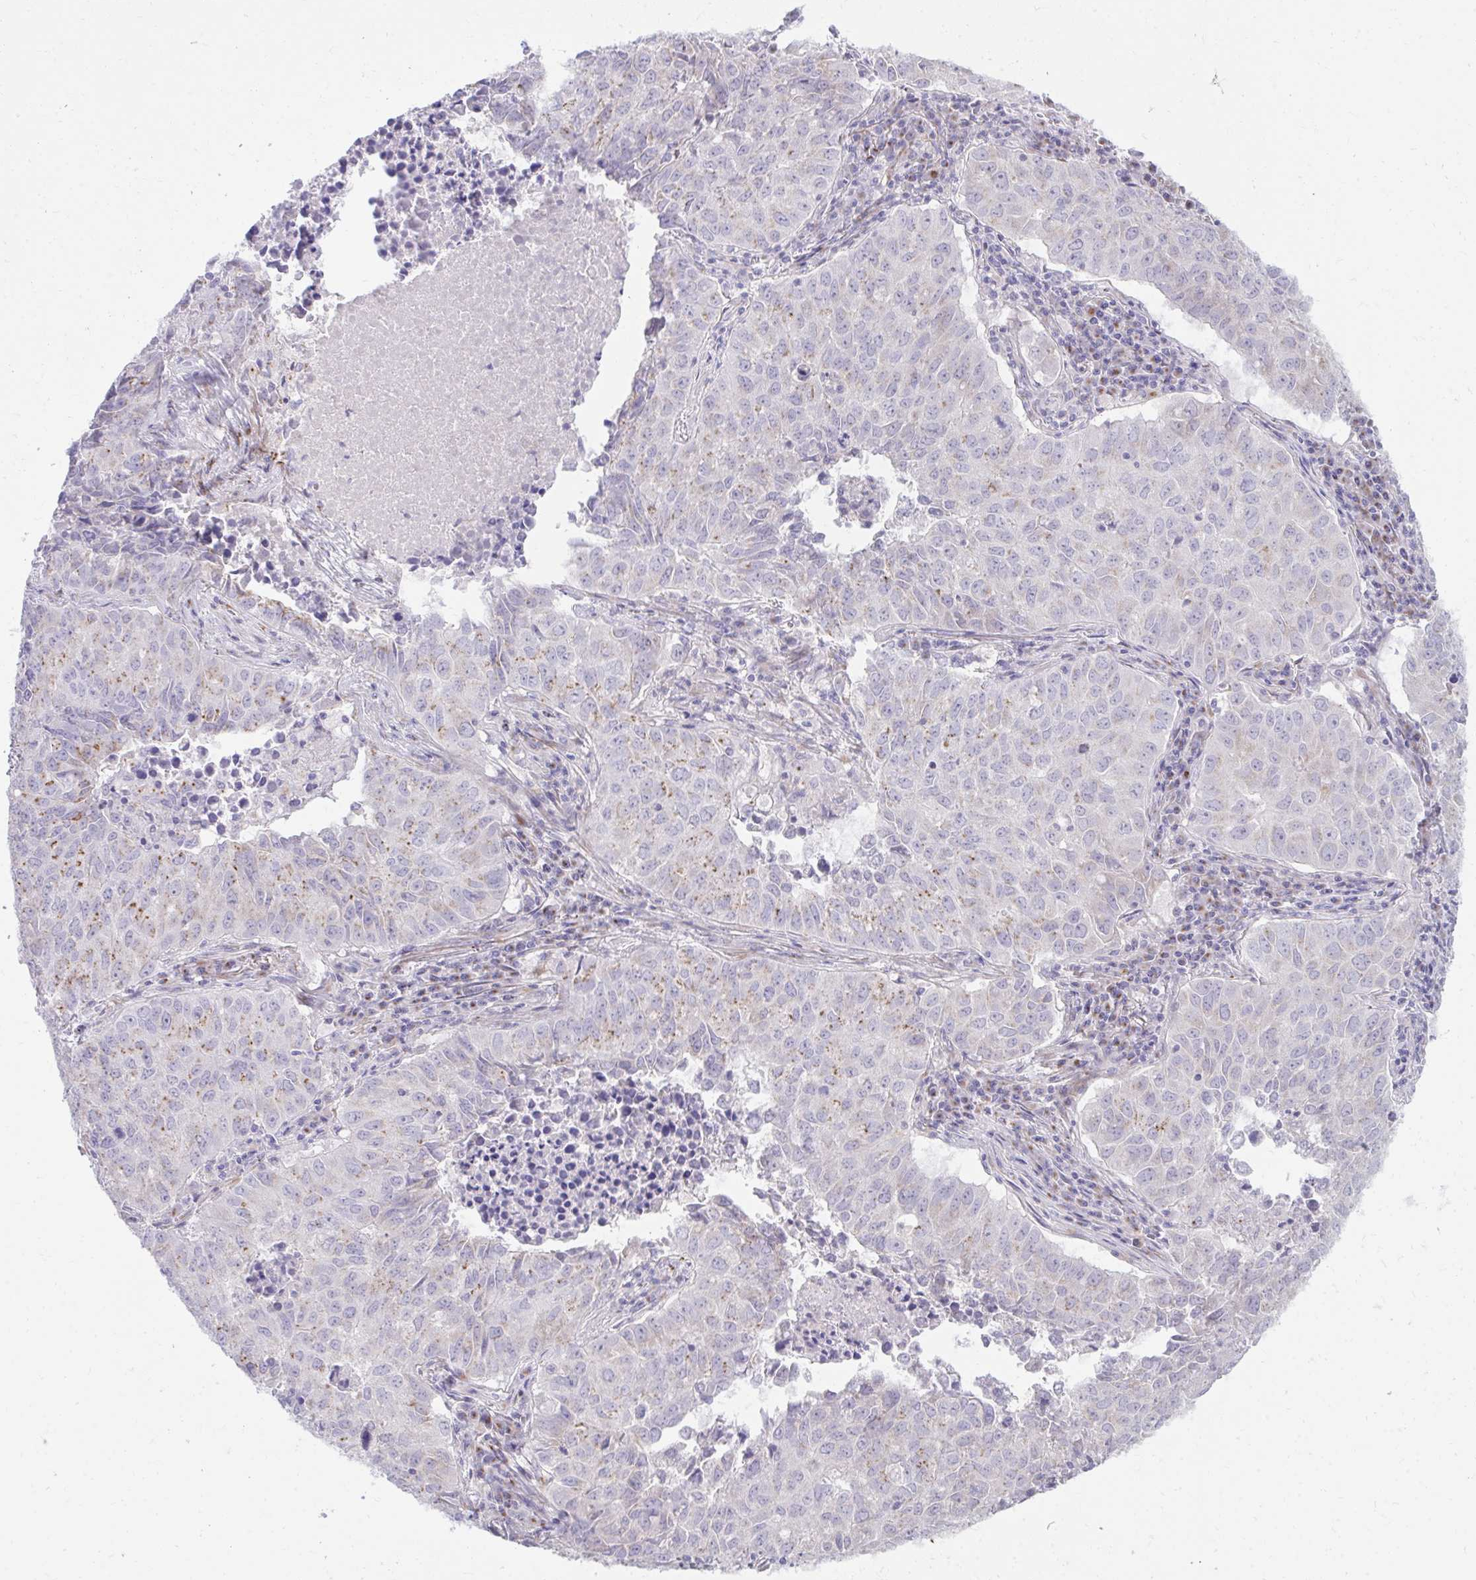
{"staining": {"intensity": "moderate", "quantity": "<25%", "location": "cytoplasmic/membranous"}, "tissue": "lung cancer", "cell_type": "Tumor cells", "image_type": "cancer", "snomed": [{"axis": "morphology", "description": "Adenocarcinoma, NOS"}, {"axis": "topography", "description": "Lung"}], "caption": "Immunohistochemical staining of human lung cancer (adenocarcinoma) shows low levels of moderate cytoplasmic/membranous staining in about <25% of tumor cells. The staining is performed using DAB brown chromogen to label protein expression. The nuclei are counter-stained blue using hematoxylin.", "gene": "RAB6B", "patient": {"sex": "female", "age": 50}}